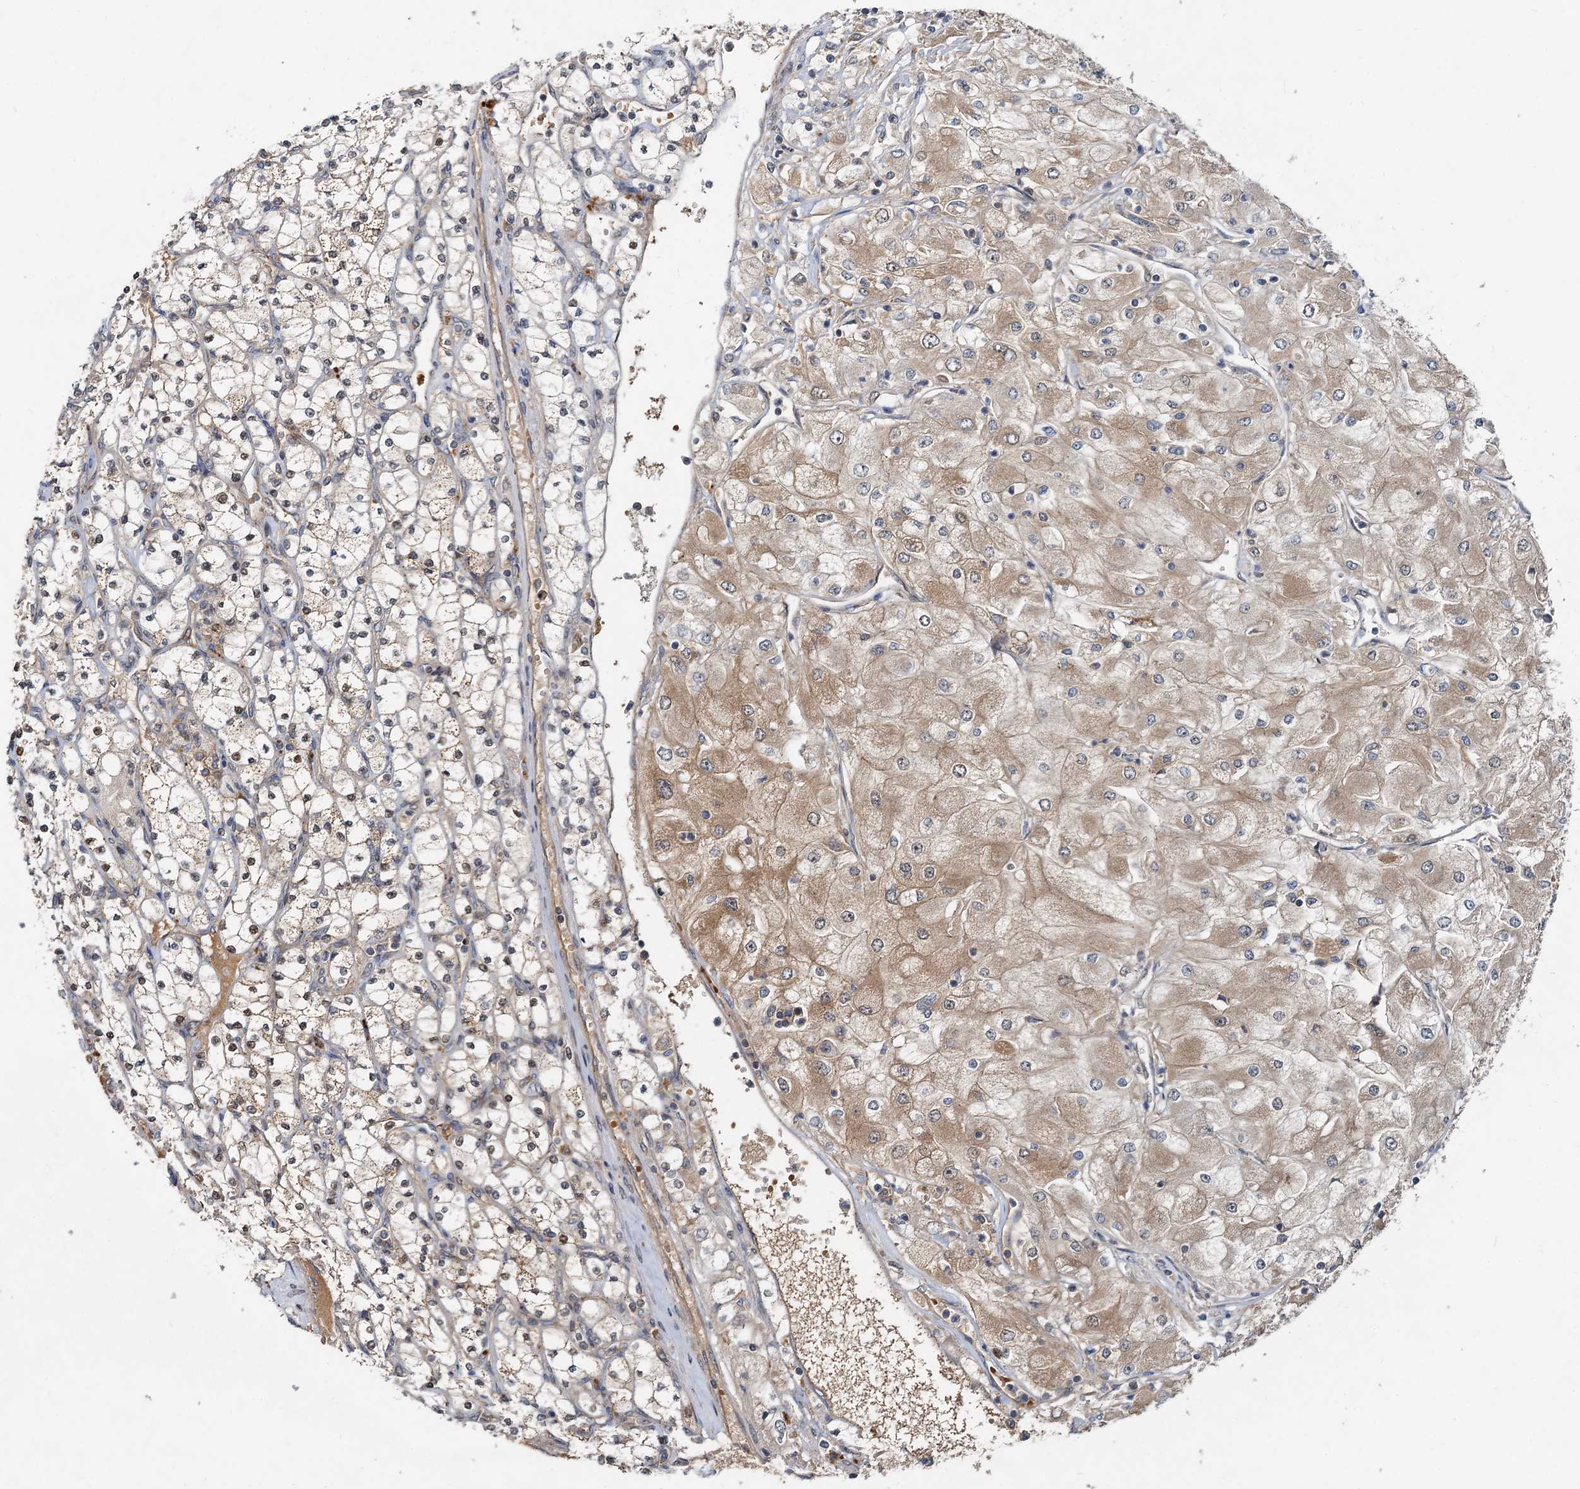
{"staining": {"intensity": "moderate", "quantity": "25%-75%", "location": "cytoplasmic/membranous"}, "tissue": "renal cancer", "cell_type": "Tumor cells", "image_type": "cancer", "snomed": [{"axis": "morphology", "description": "Adenocarcinoma, NOS"}, {"axis": "topography", "description": "Kidney"}], "caption": "Renal adenocarcinoma was stained to show a protein in brown. There is medium levels of moderate cytoplasmic/membranous staining in about 25%-75% of tumor cells.", "gene": "CEP68", "patient": {"sex": "male", "age": 80}}